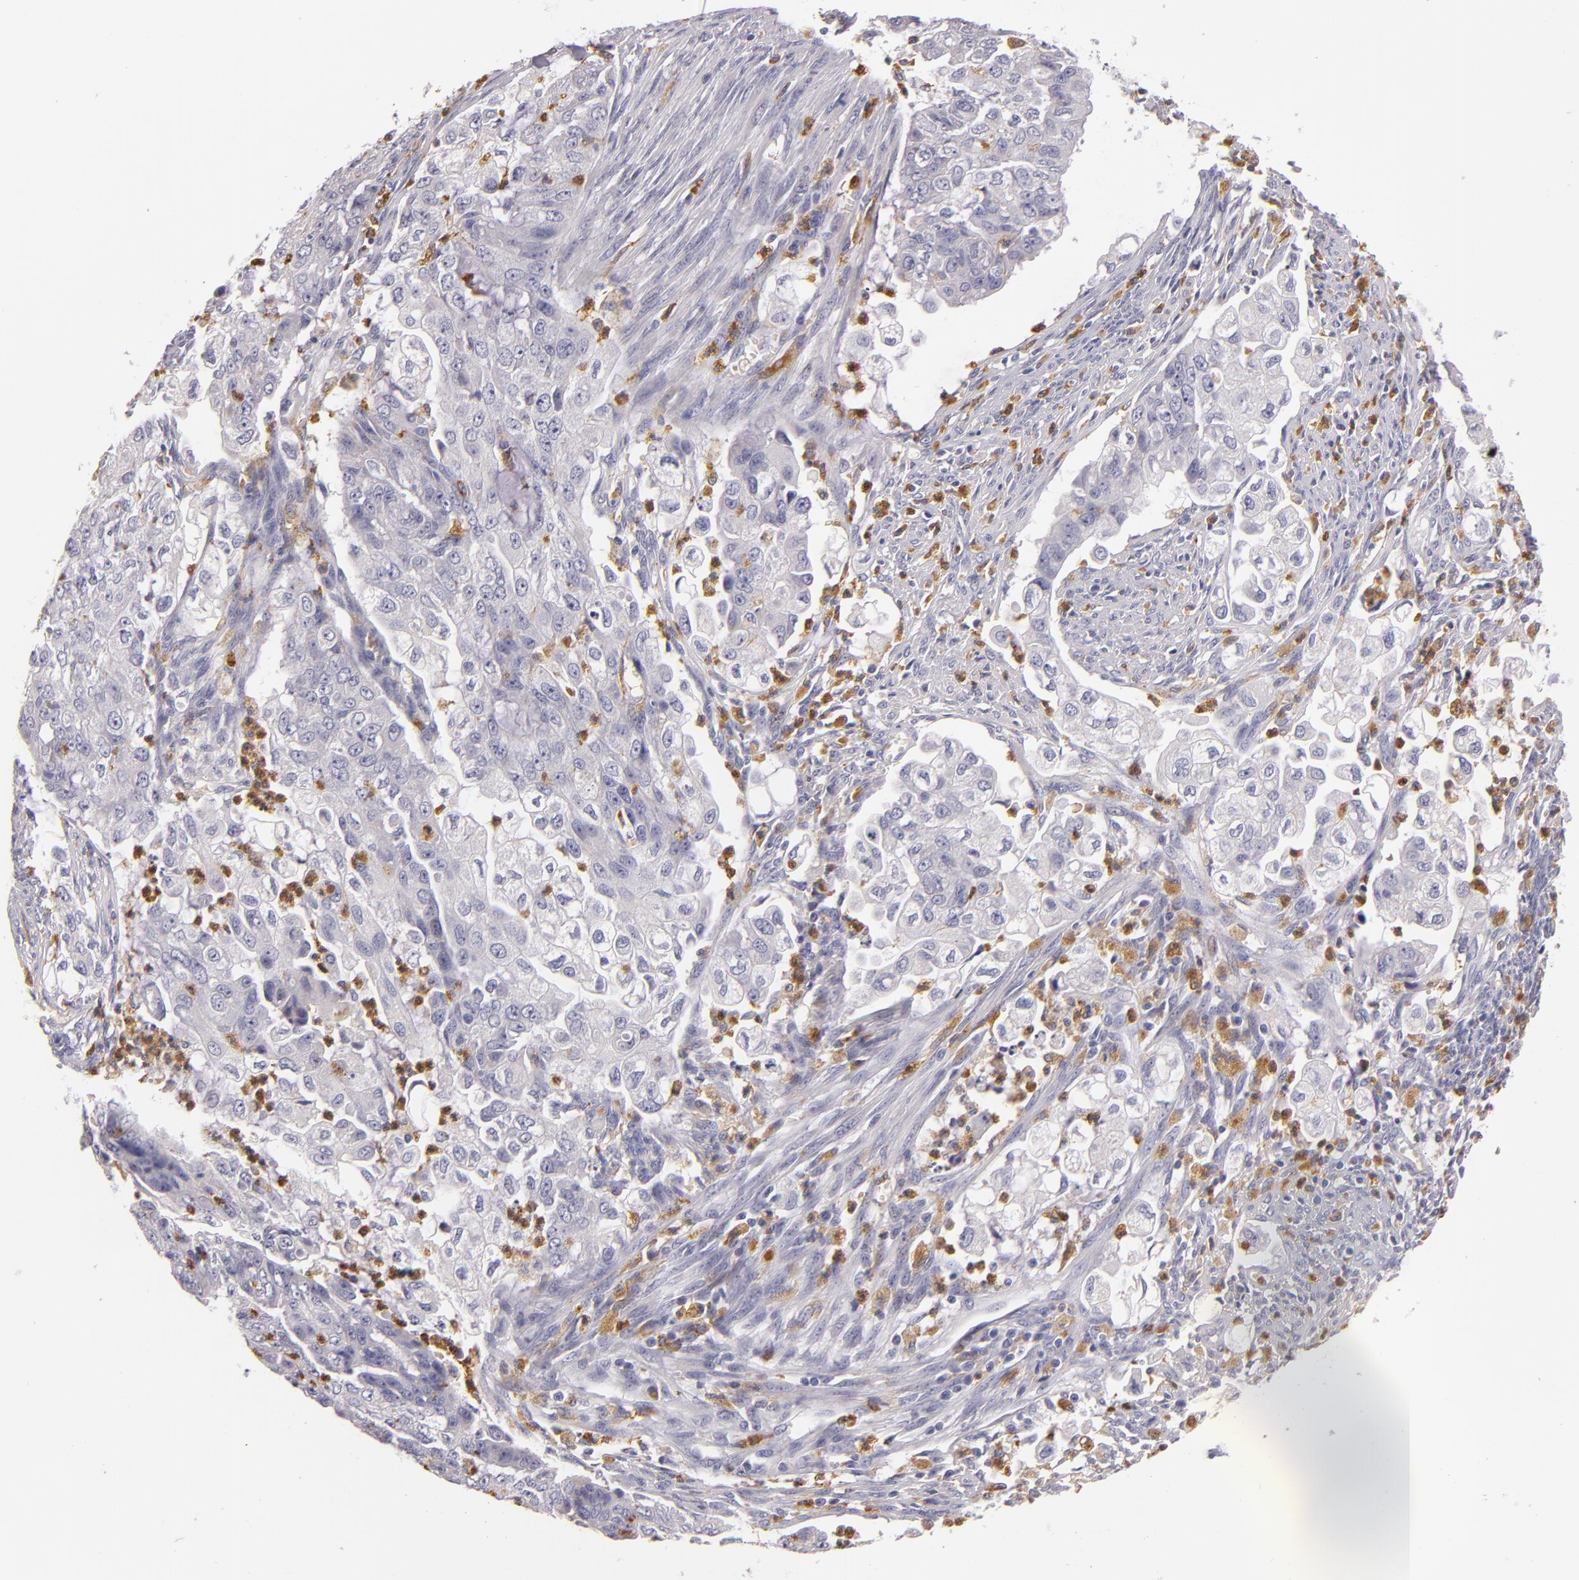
{"staining": {"intensity": "negative", "quantity": "none", "location": "none"}, "tissue": "endometrial cancer", "cell_type": "Tumor cells", "image_type": "cancer", "snomed": [{"axis": "morphology", "description": "Adenocarcinoma, NOS"}, {"axis": "topography", "description": "Endometrium"}], "caption": "Immunohistochemistry of endometrial cancer demonstrates no positivity in tumor cells. The staining is performed using DAB brown chromogen with nuclei counter-stained in using hematoxylin.", "gene": "TLR8", "patient": {"sex": "female", "age": 75}}